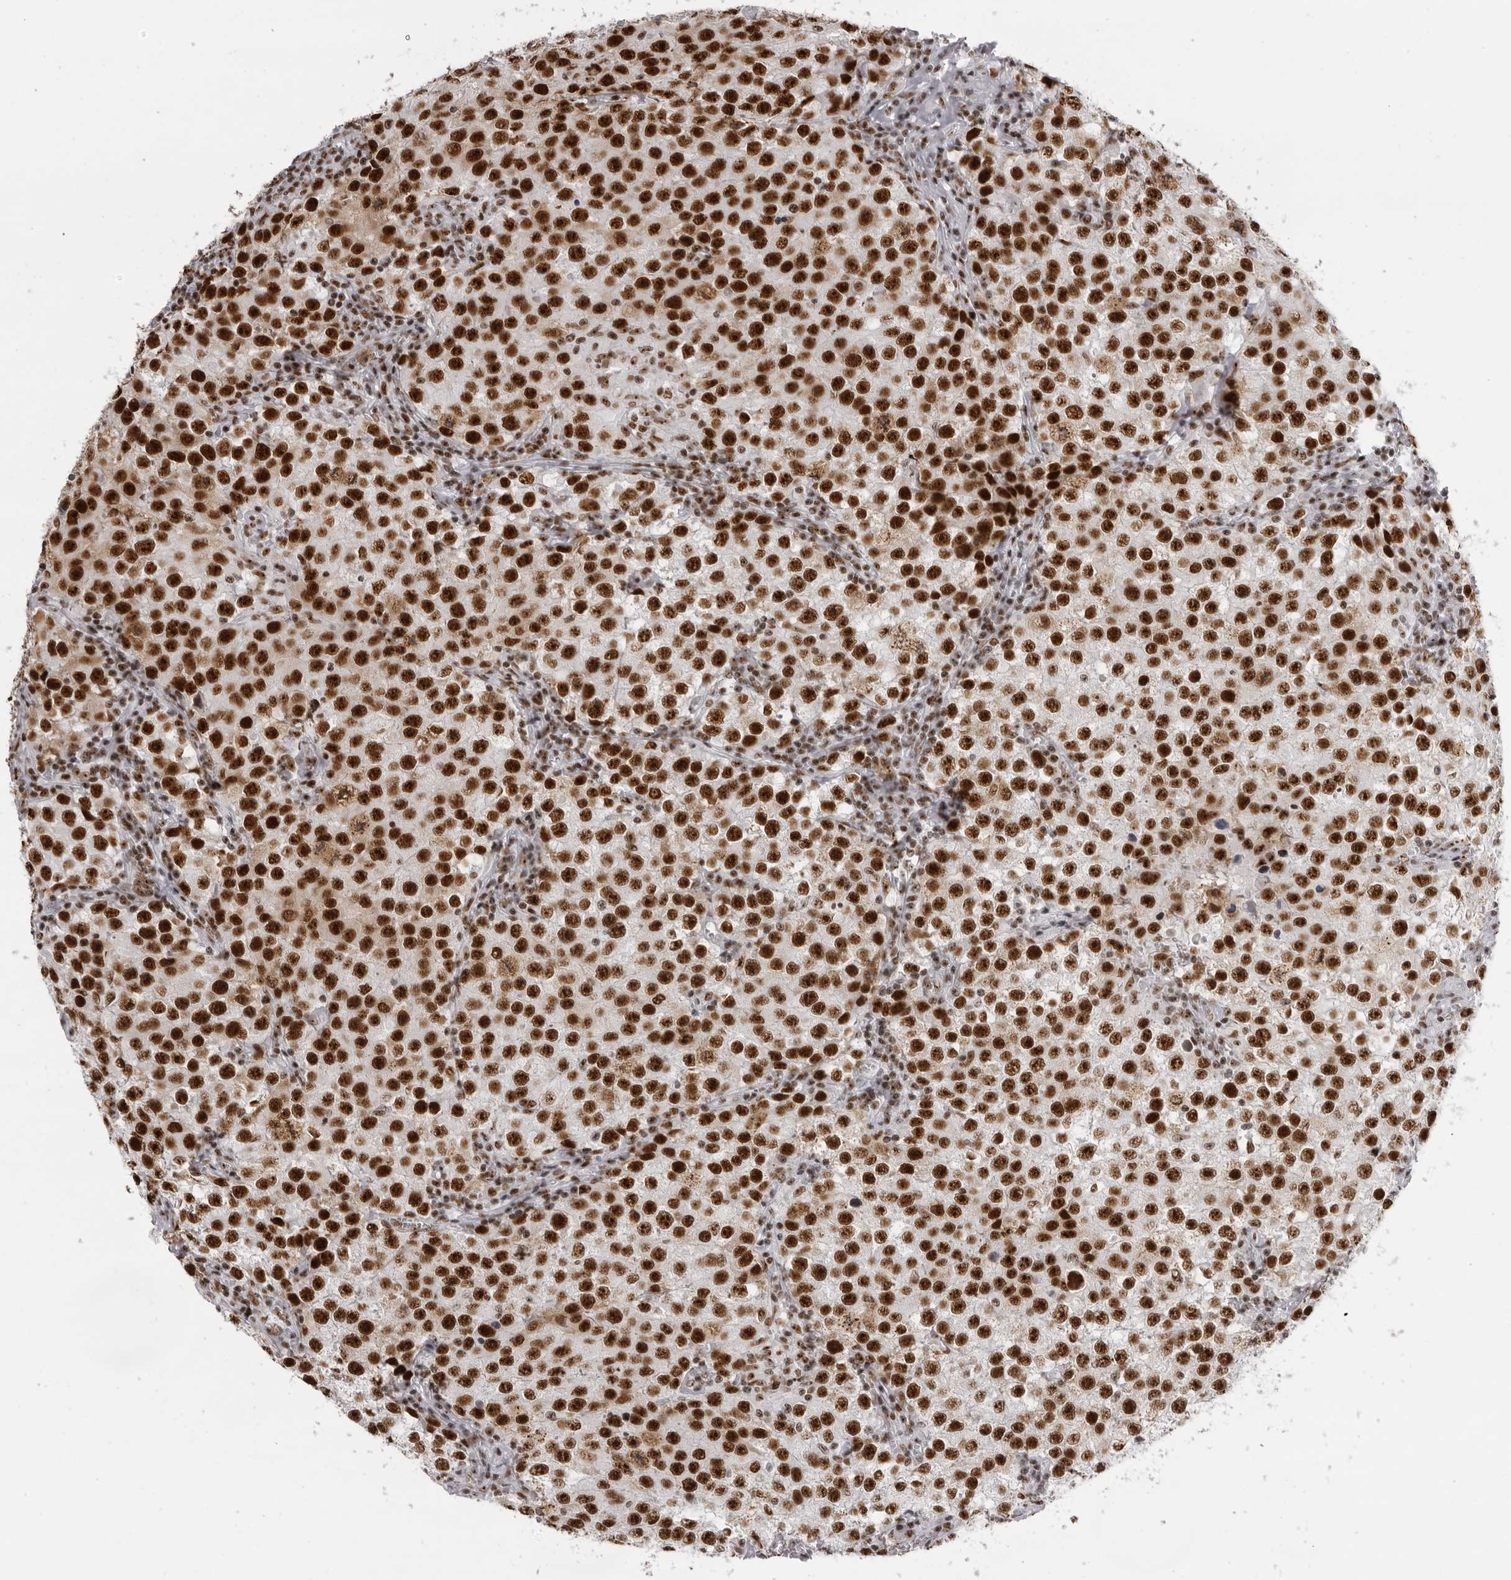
{"staining": {"intensity": "strong", "quantity": ">75%", "location": "nuclear"}, "tissue": "testis cancer", "cell_type": "Tumor cells", "image_type": "cancer", "snomed": [{"axis": "morphology", "description": "Seminoma, NOS"}, {"axis": "morphology", "description": "Carcinoma, Embryonal, NOS"}, {"axis": "topography", "description": "Testis"}], "caption": "IHC photomicrograph of neoplastic tissue: testis cancer stained using immunohistochemistry shows high levels of strong protein expression localized specifically in the nuclear of tumor cells, appearing as a nuclear brown color.", "gene": "DHX9", "patient": {"sex": "male", "age": 43}}